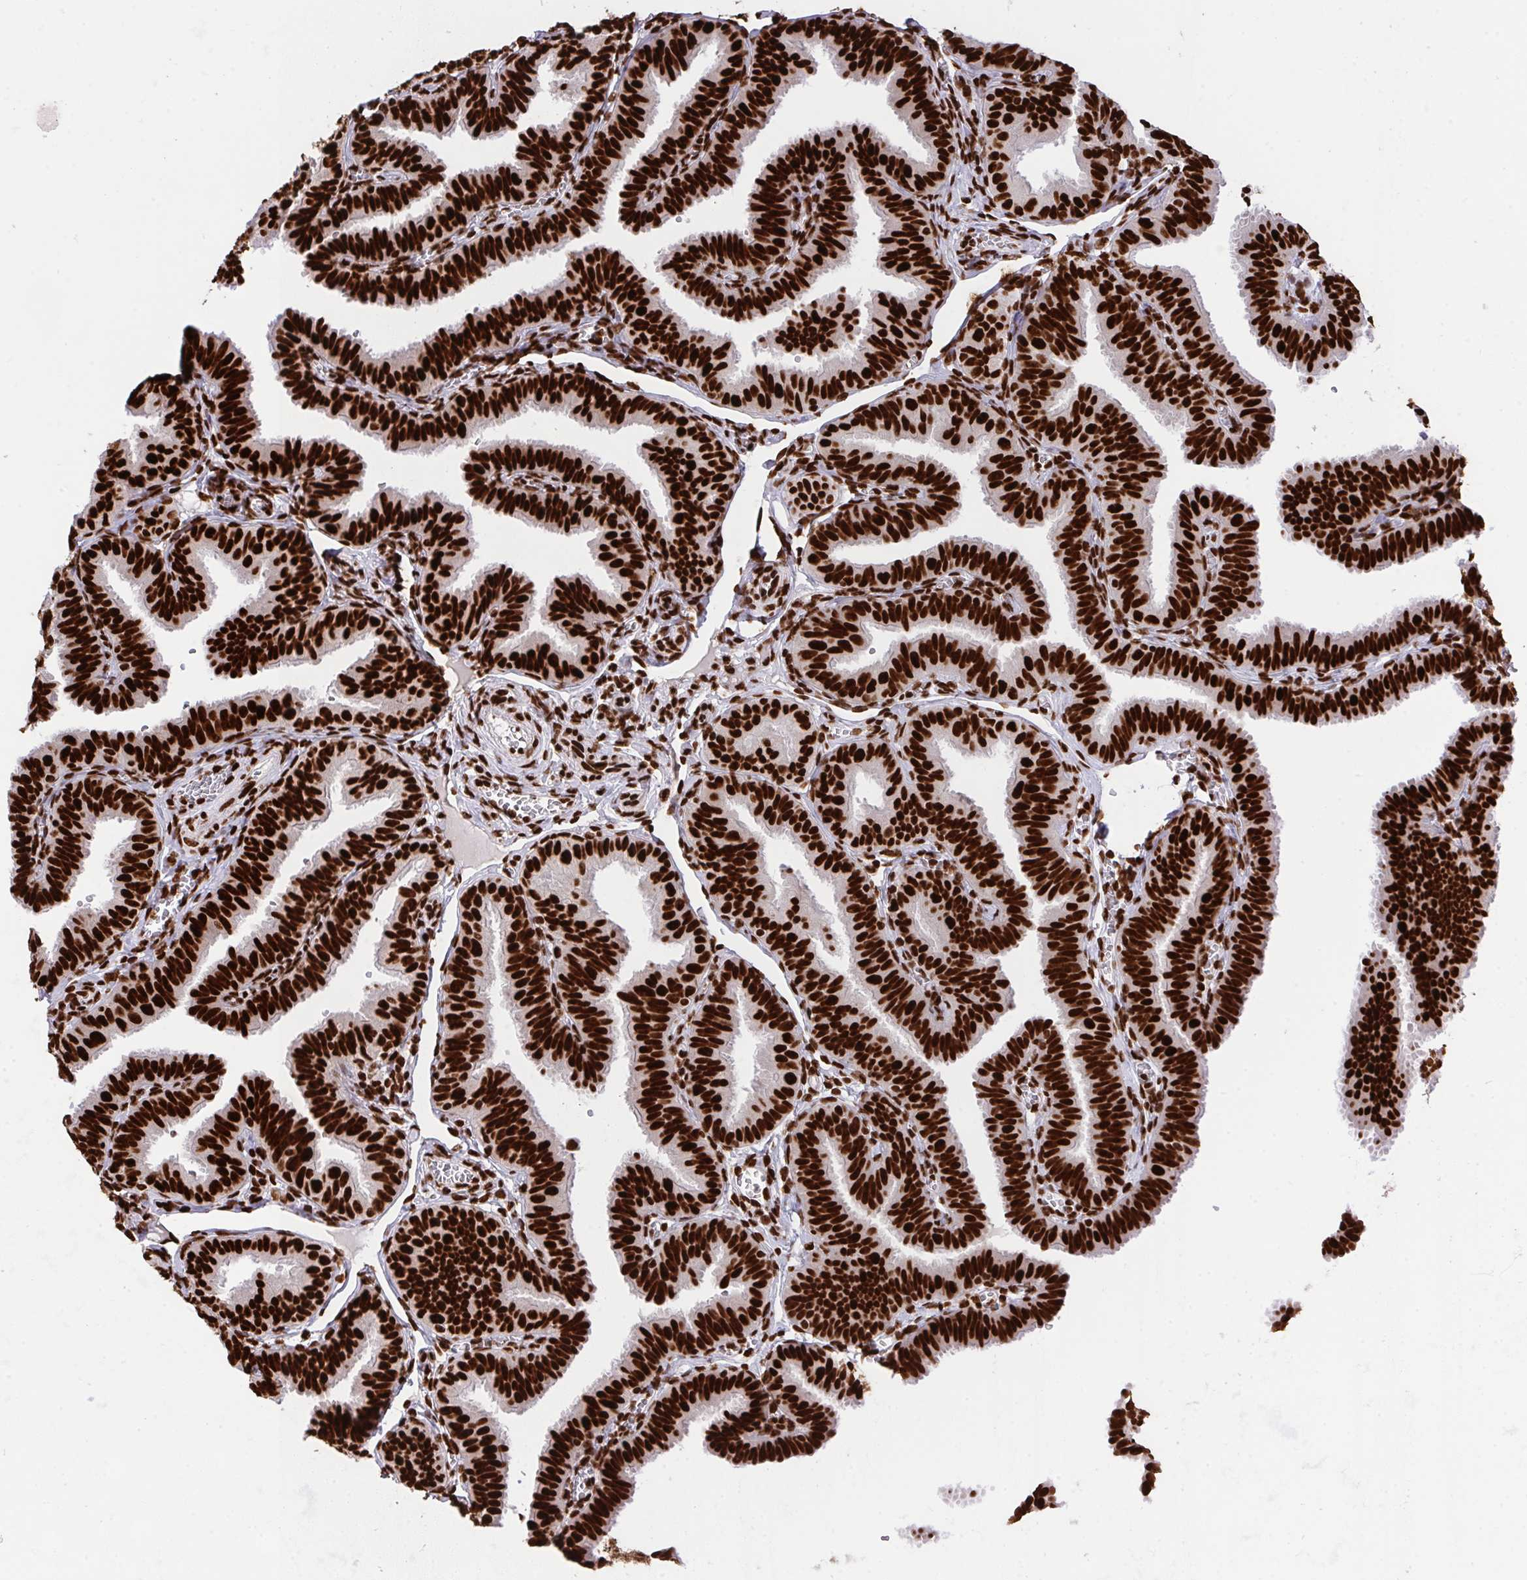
{"staining": {"intensity": "strong", "quantity": ">75%", "location": "nuclear"}, "tissue": "fallopian tube", "cell_type": "Glandular cells", "image_type": "normal", "snomed": [{"axis": "morphology", "description": "Normal tissue, NOS"}, {"axis": "topography", "description": "Fallopian tube"}], "caption": "DAB immunohistochemical staining of benign fallopian tube shows strong nuclear protein expression in about >75% of glandular cells.", "gene": "HNRNPL", "patient": {"sex": "female", "age": 25}}